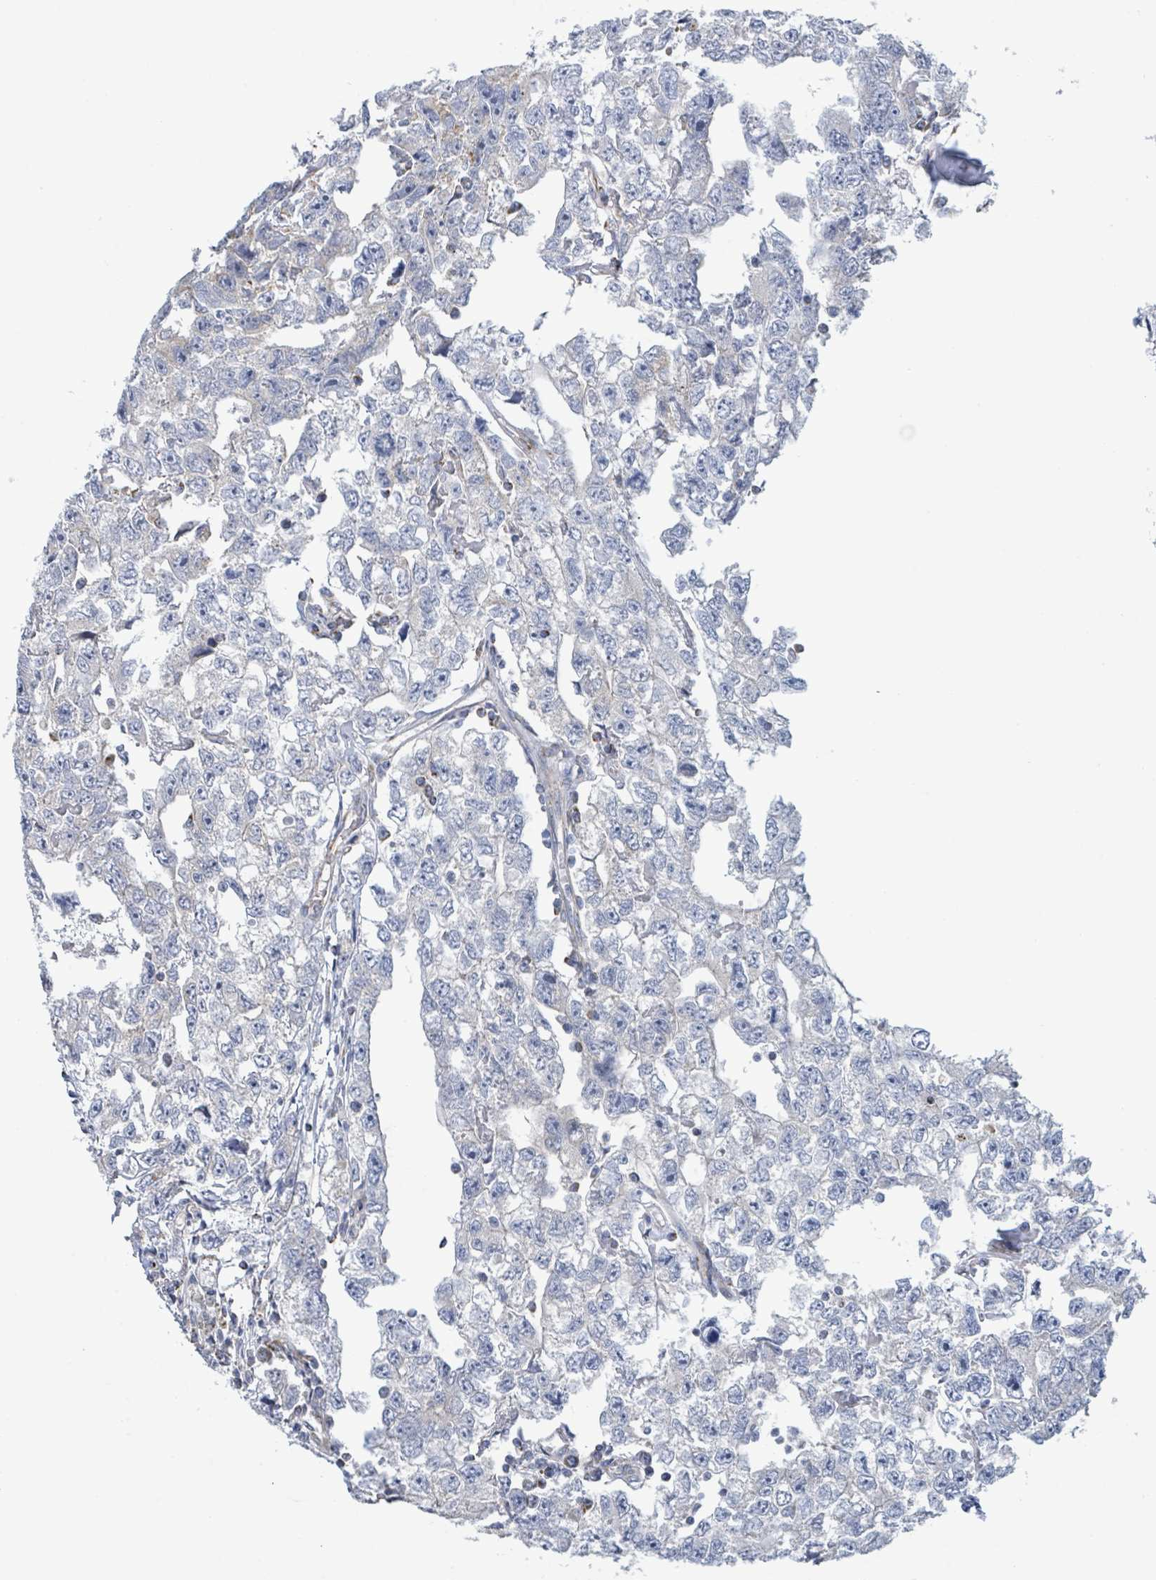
{"staining": {"intensity": "negative", "quantity": "none", "location": "none"}, "tissue": "testis cancer", "cell_type": "Tumor cells", "image_type": "cancer", "snomed": [{"axis": "morphology", "description": "Carcinoma, Embryonal, NOS"}, {"axis": "topography", "description": "Testis"}], "caption": "Image shows no significant protein positivity in tumor cells of embryonal carcinoma (testis).", "gene": "SUCLG2", "patient": {"sex": "male", "age": 22}}